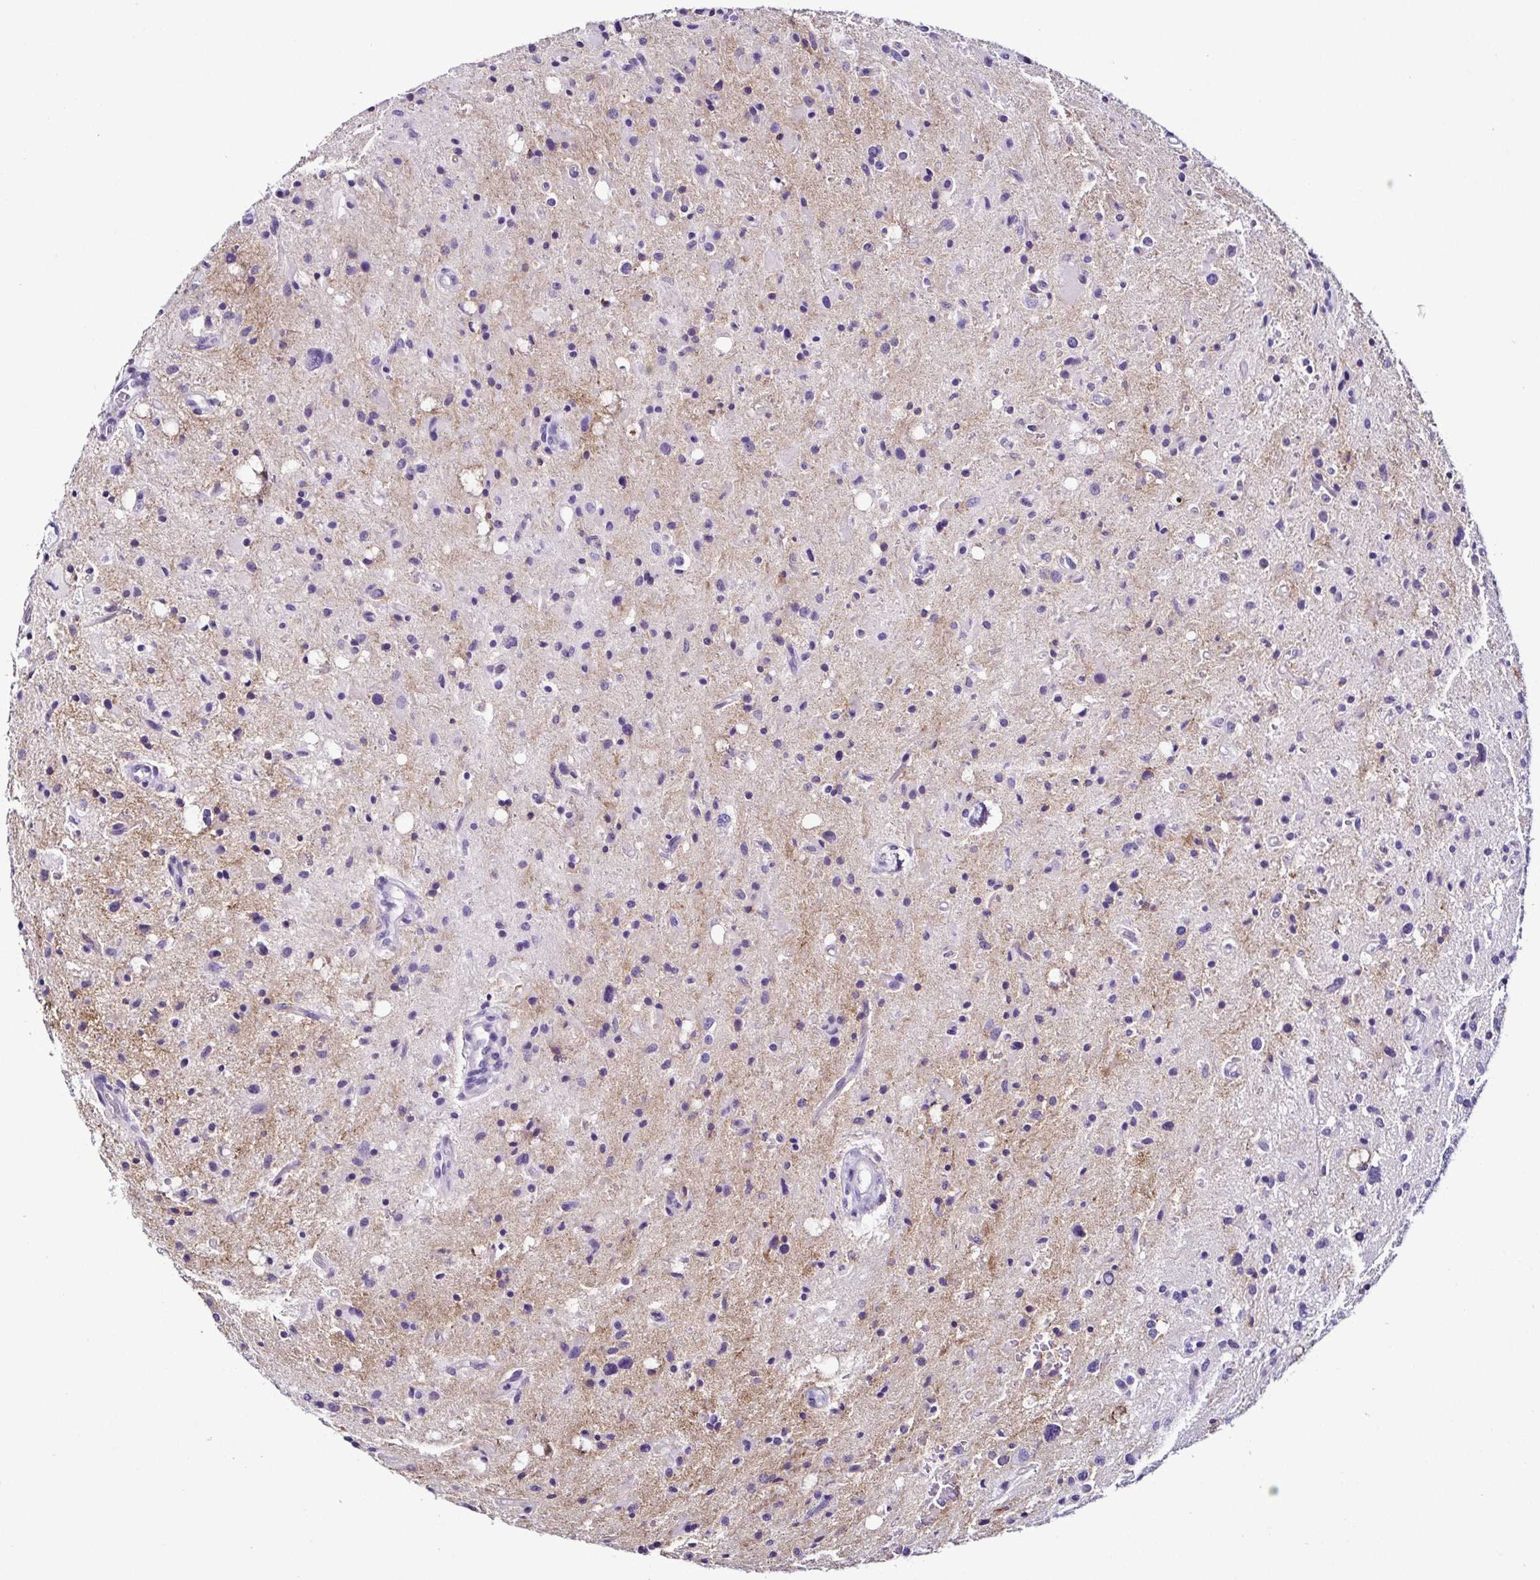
{"staining": {"intensity": "negative", "quantity": "none", "location": "none"}, "tissue": "glioma", "cell_type": "Tumor cells", "image_type": "cancer", "snomed": [{"axis": "morphology", "description": "Glioma, malignant, Low grade"}, {"axis": "topography", "description": "Brain"}], "caption": "Immunohistochemical staining of low-grade glioma (malignant) exhibits no significant expression in tumor cells.", "gene": "SRL", "patient": {"sex": "female", "age": 58}}